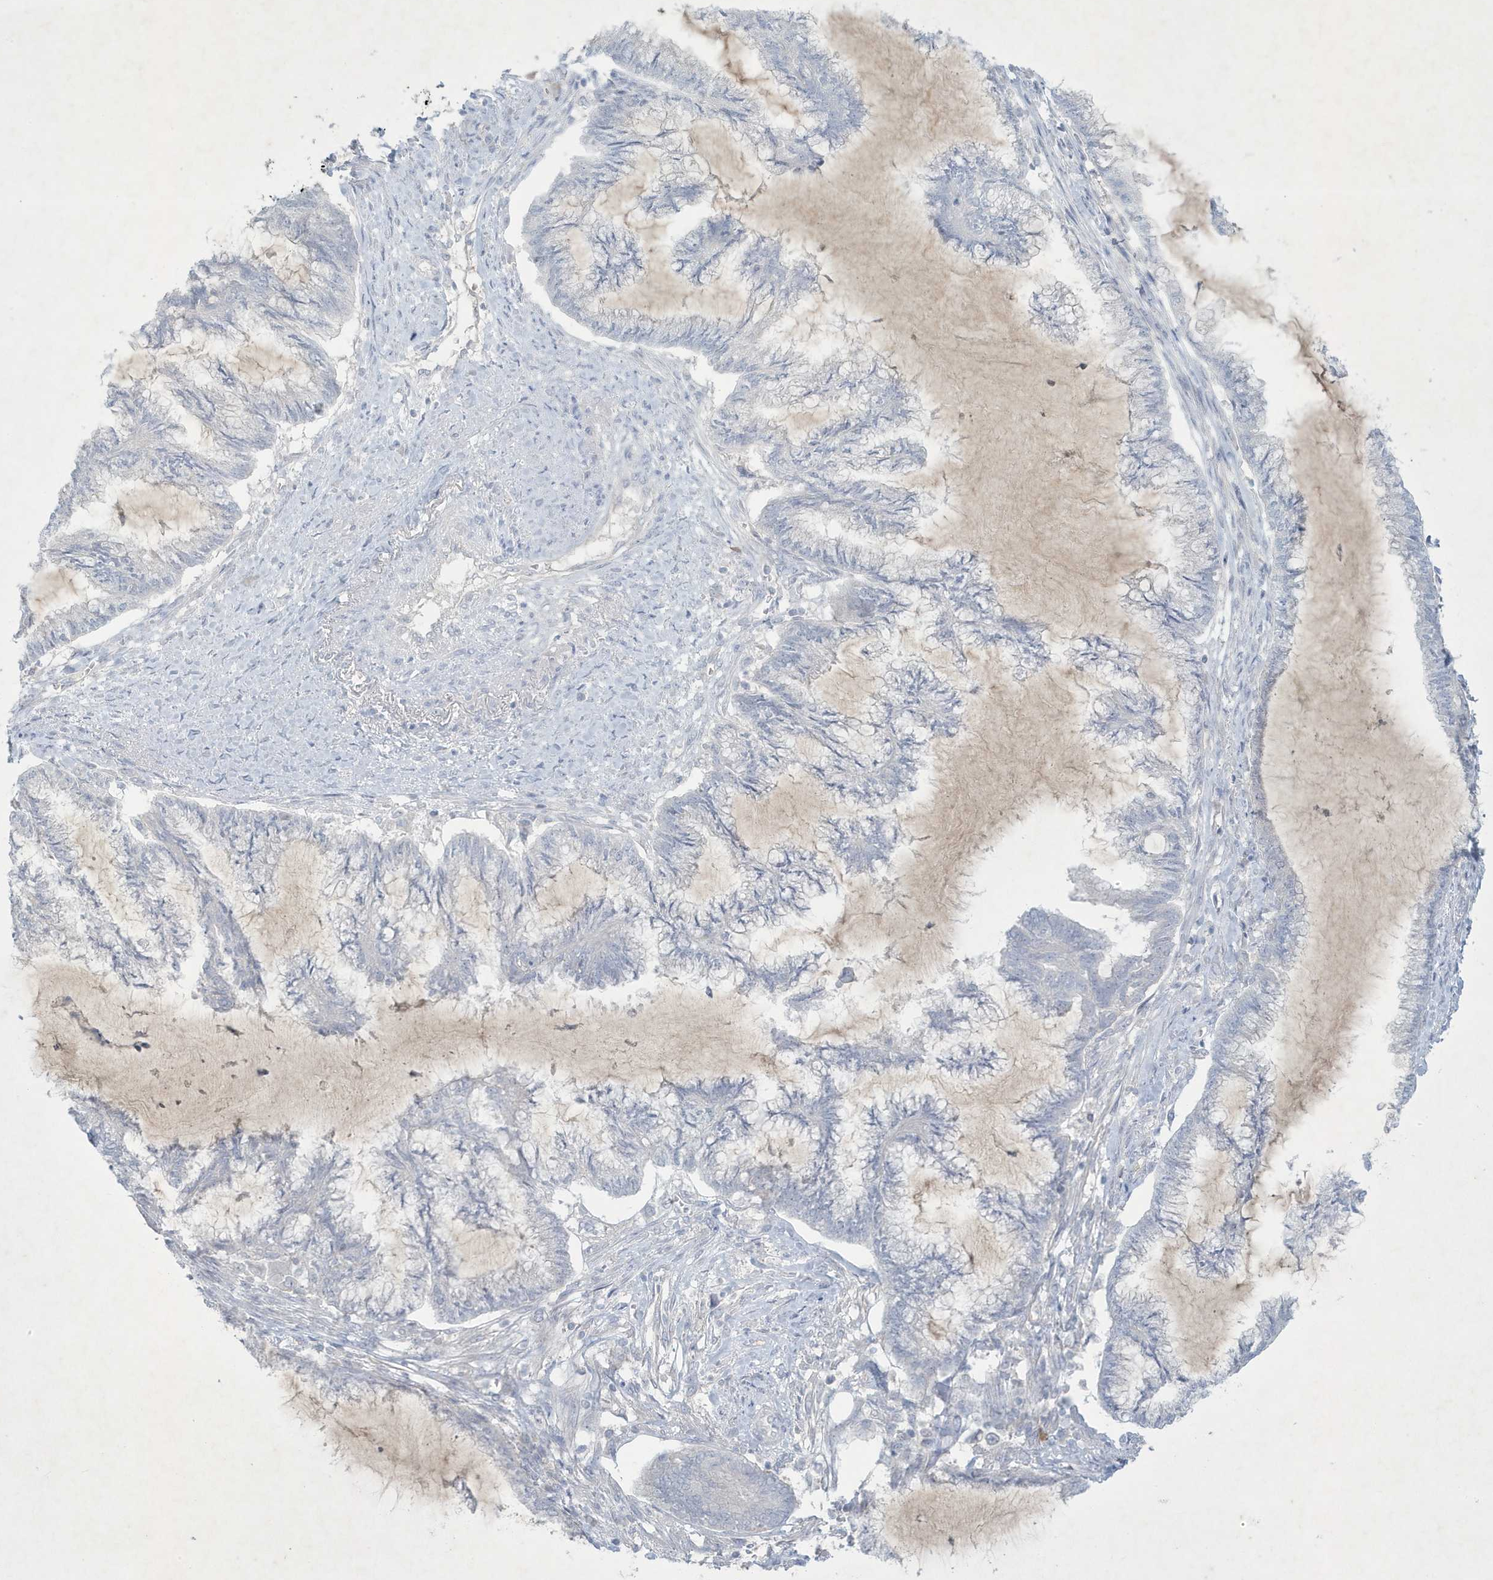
{"staining": {"intensity": "negative", "quantity": "none", "location": "none"}, "tissue": "endometrial cancer", "cell_type": "Tumor cells", "image_type": "cancer", "snomed": [{"axis": "morphology", "description": "Adenocarcinoma, NOS"}, {"axis": "topography", "description": "Endometrium"}], "caption": "Immunohistochemistry (IHC) image of human endometrial adenocarcinoma stained for a protein (brown), which shows no expression in tumor cells. (DAB IHC, high magnification).", "gene": "CCDC24", "patient": {"sex": "female", "age": 86}}